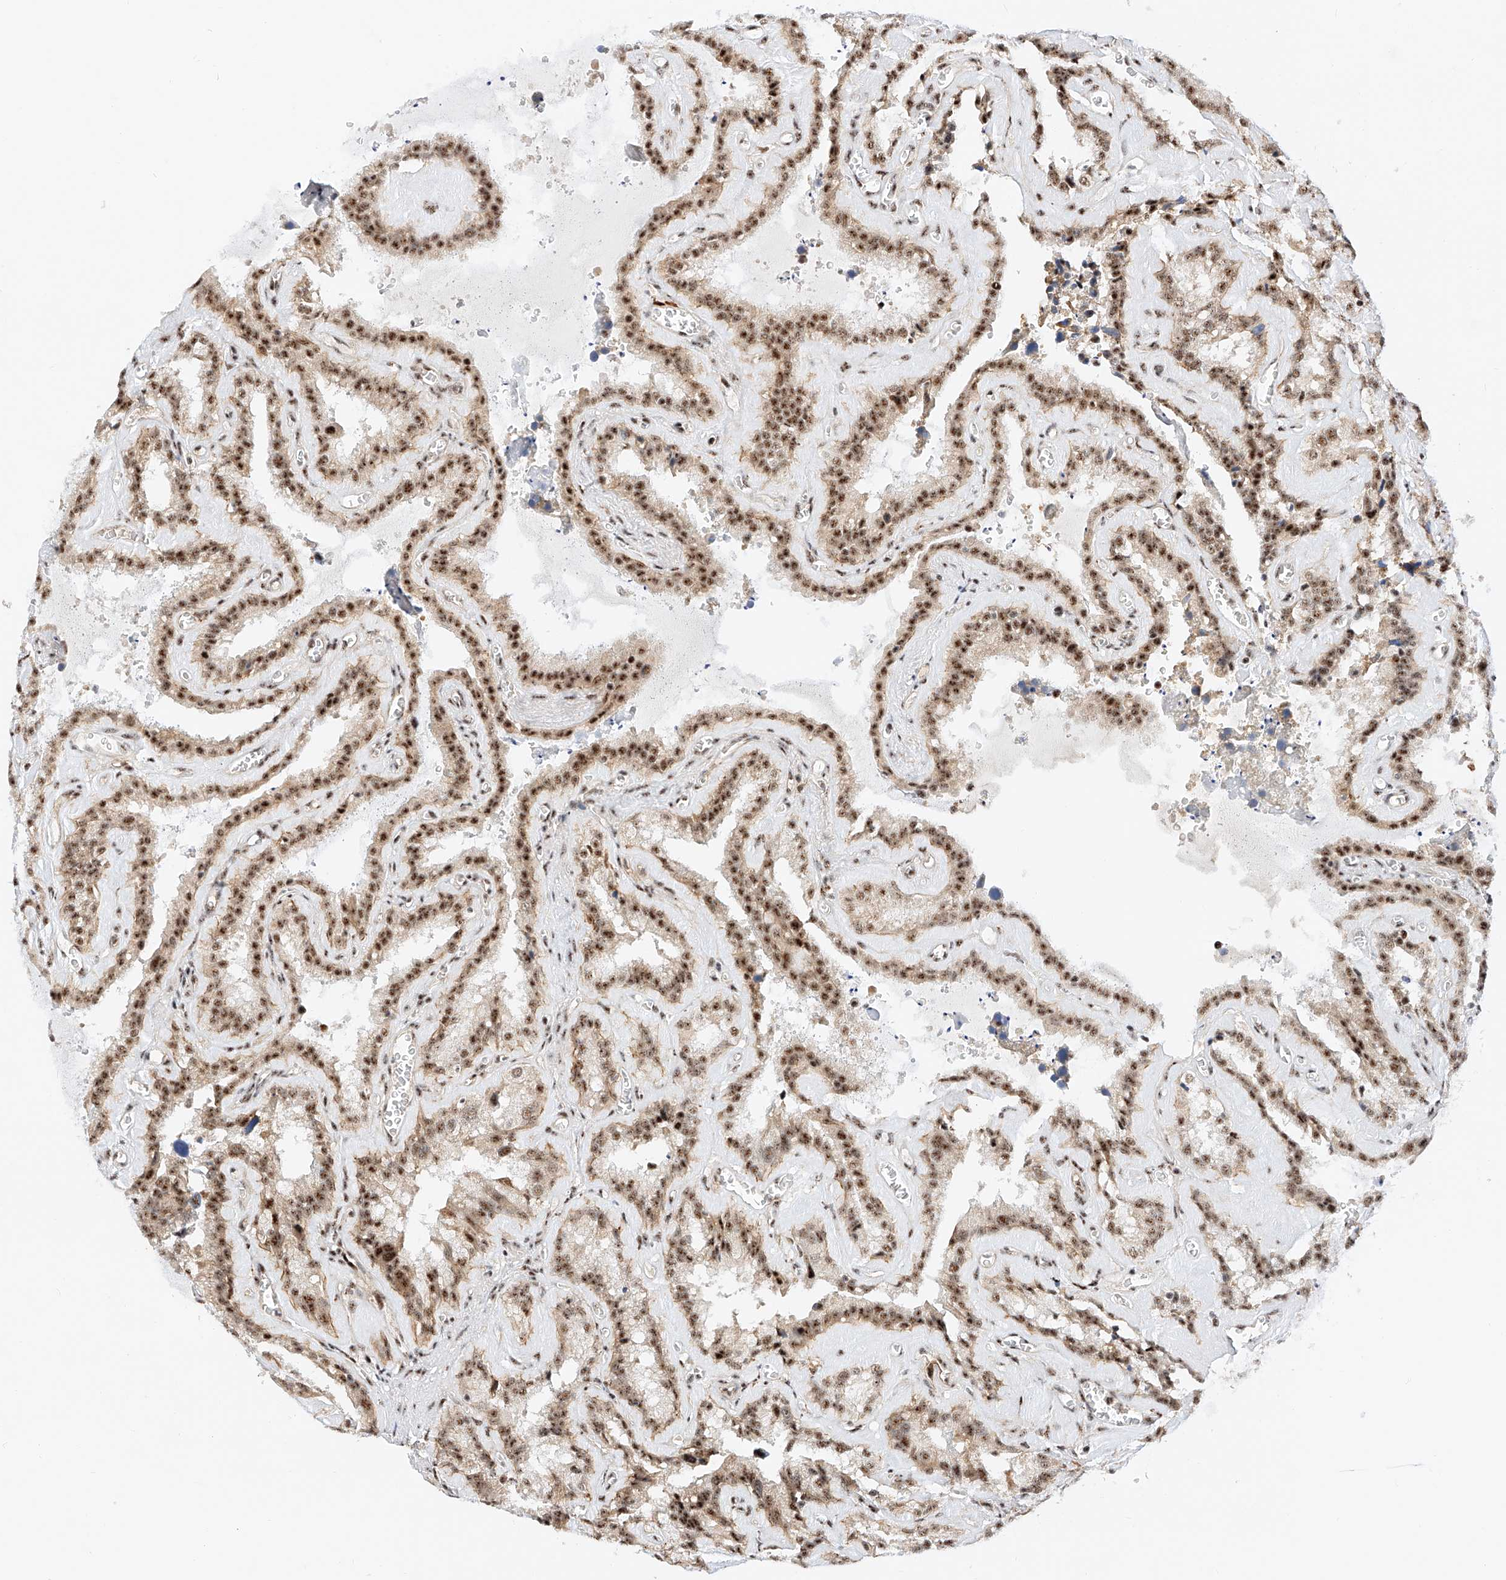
{"staining": {"intensity": "moderate", "quantity": ">75%", "location": "cytoplasmic/membranous,nuclear"}, "tissue": "seminal vesicle", "cell_type": "Glandular cells", "image_type": "normal", "snomed": [{"axis": "morphology", "description": "Normal tissue, NOS"}, {"axis": "topography", "description": "Prostate"}, {"axis": "topography", "description": "Seminal veicle"}], "caption": "High-magnification brightfield microscopy of unremarkable seminal vesicle stained with DAB (3,3'-diaminobenzidine) (brown) and counterstained with hematoxylin (blue). glandular cells exhibit moderate cytoplasmic/membranous,nuclear positivity is identified in approximately>75% of cells.", "gene": "ATXN7L2", "patient": {"sex": "male", "age": 59}}